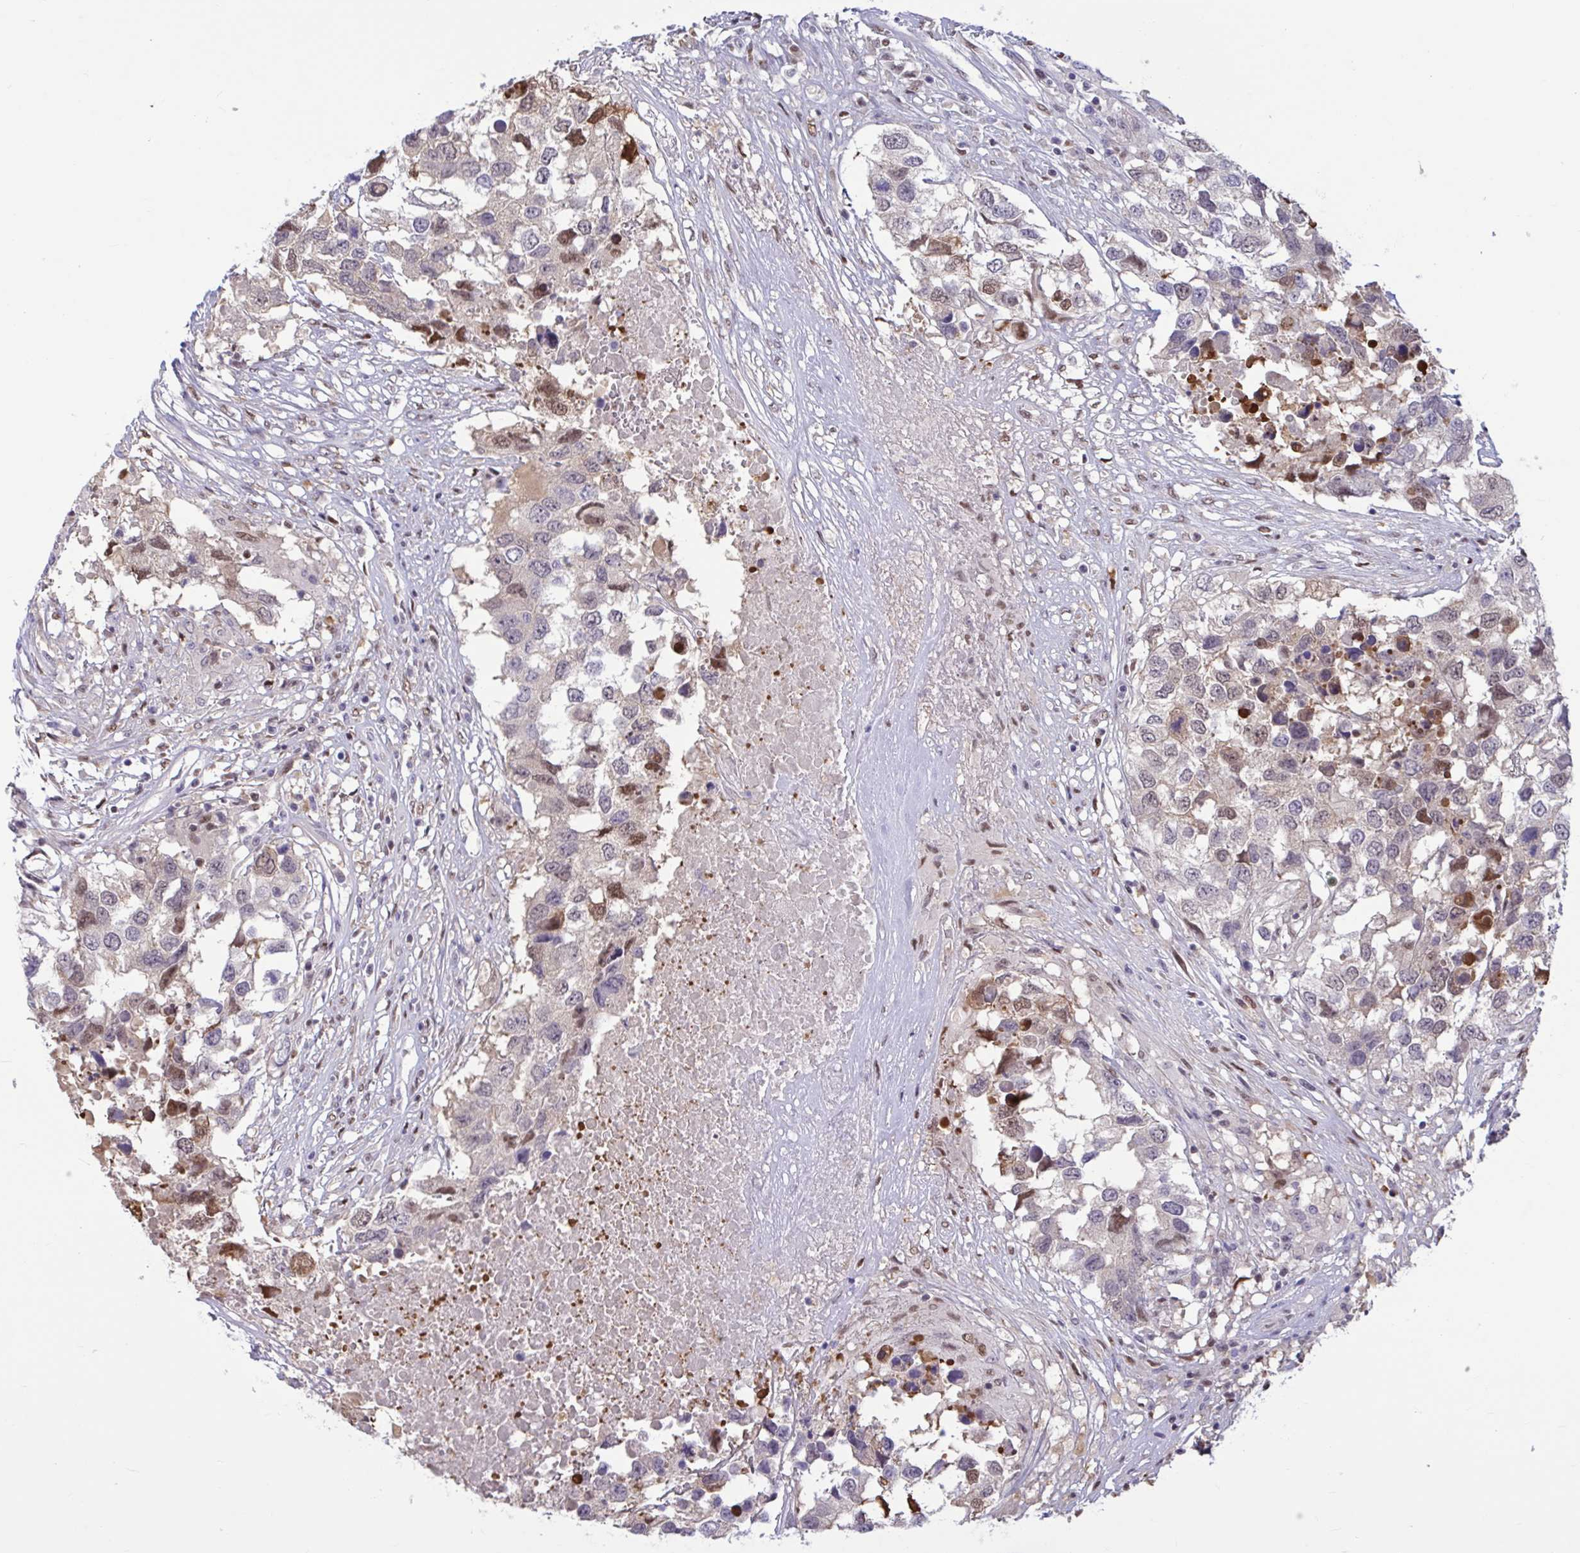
{"staining": {"intensity": "moderate", "quantity": "<25%", "location": "cytoplasmic/membranous,nuclear"}, "tissue": "testis cancer", "cell_type": "Tumor cells", "image_type": "cancer", "snomed": [{"axis": "morphology", "description": "Carcinoma, Embryonal, NOS"}, {"axis": "topography", "description": "Testis"}], "caption": "The photomicrograph exhibits immunohistochemical staining of embryonal carcinoma (testis). There is moderate cytoplasmic/membranous and nuclear expression is identified in about <25% of tumor cells. (IHC, brightfield microscopy, high magnification).", "gene": "RBL1", "patient": {"sex": "male", "age": 83}}